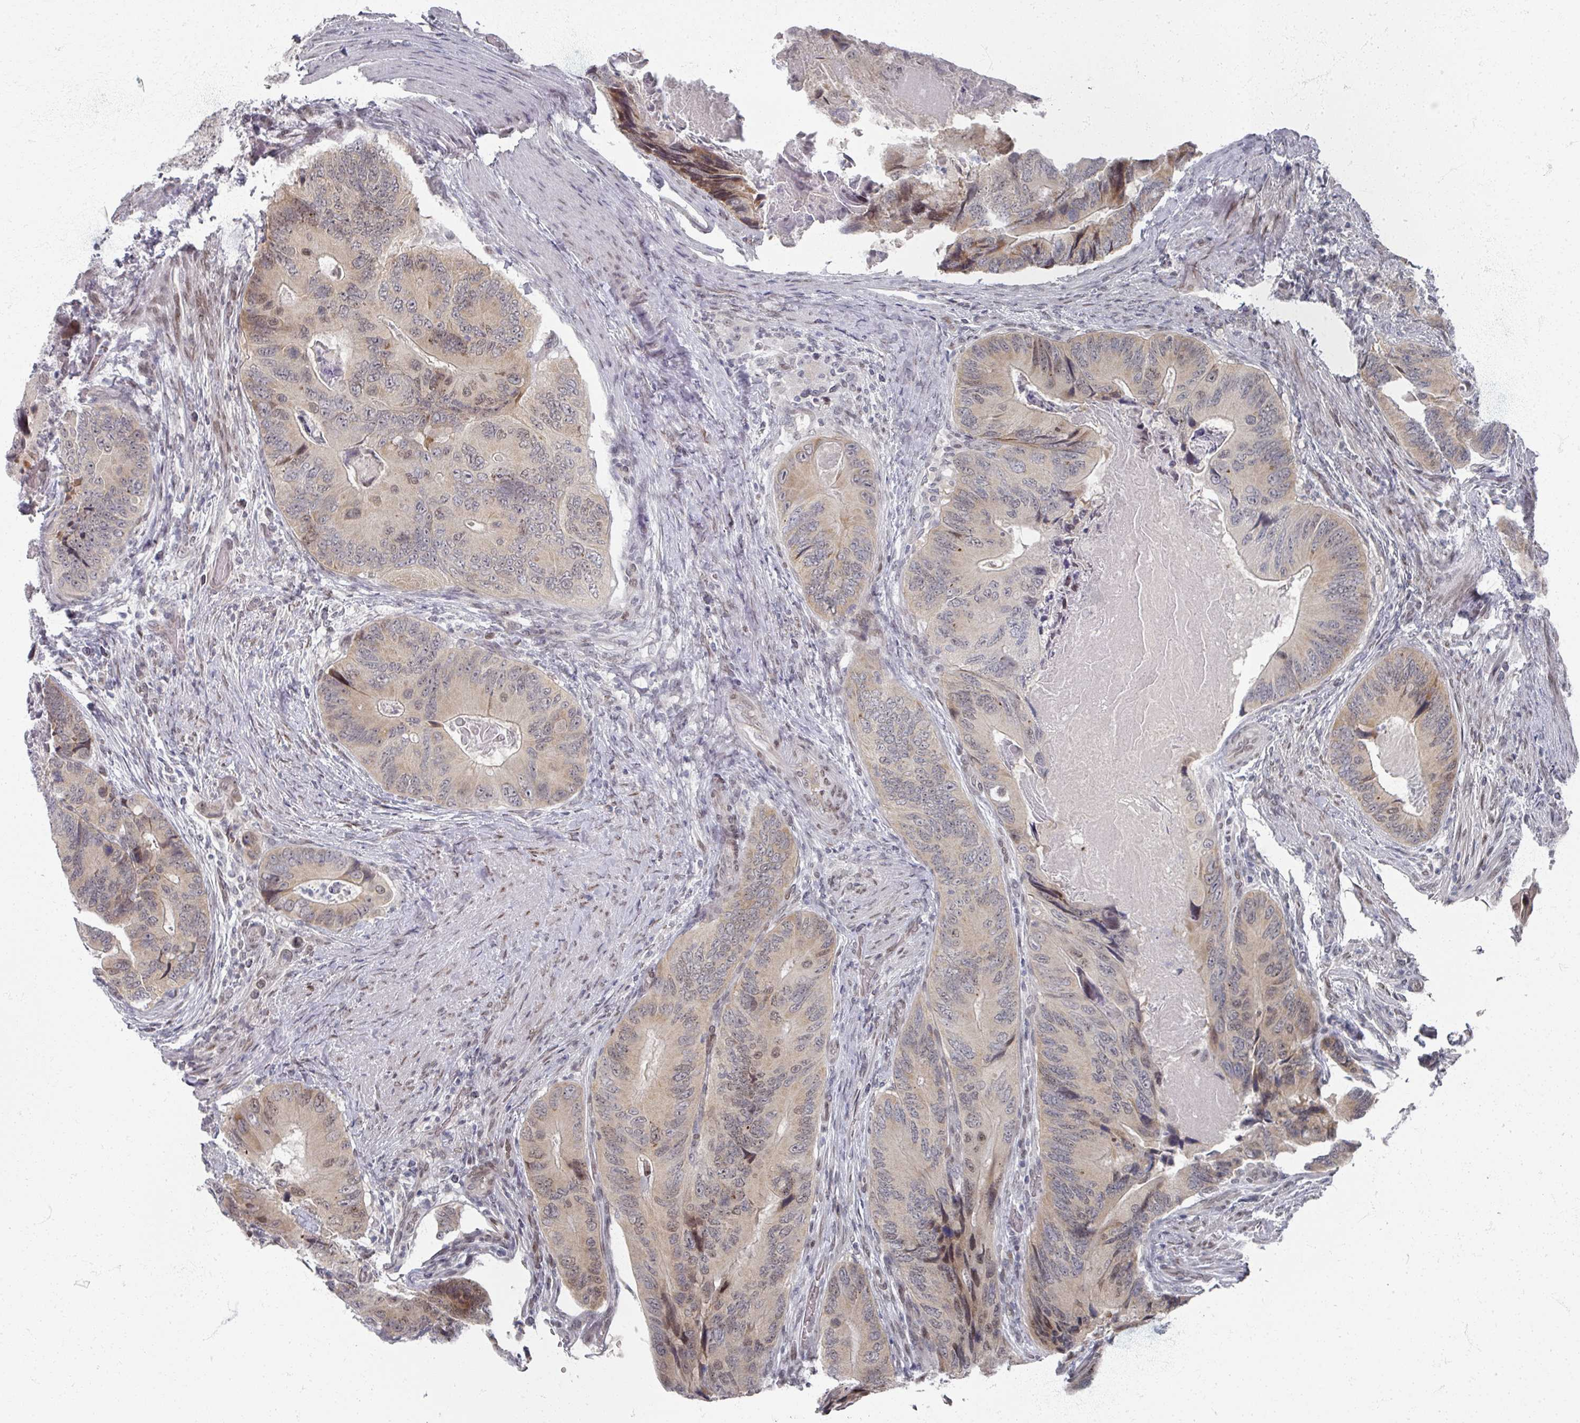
{"staining": {"intensity": "moderate", "quantity": "<25%", "location": "nuclear"}, "tissue": "colorectal cancer", "cell_type": "Tumor cells", "image_type": "cancer", "snomed": [{"axis": "morphology", "description": "Adenocarcinoma, NOS"}, {"axis": "topography", "description": "Colon"}], "caption": "About <25% of tumor cells in human colorectal cancer display moderate nuclear protein positivity as visualized by brown immunohistochemical staining.", "gene": "PSKH1", "patient": {"sex": "male", "age": 84}}